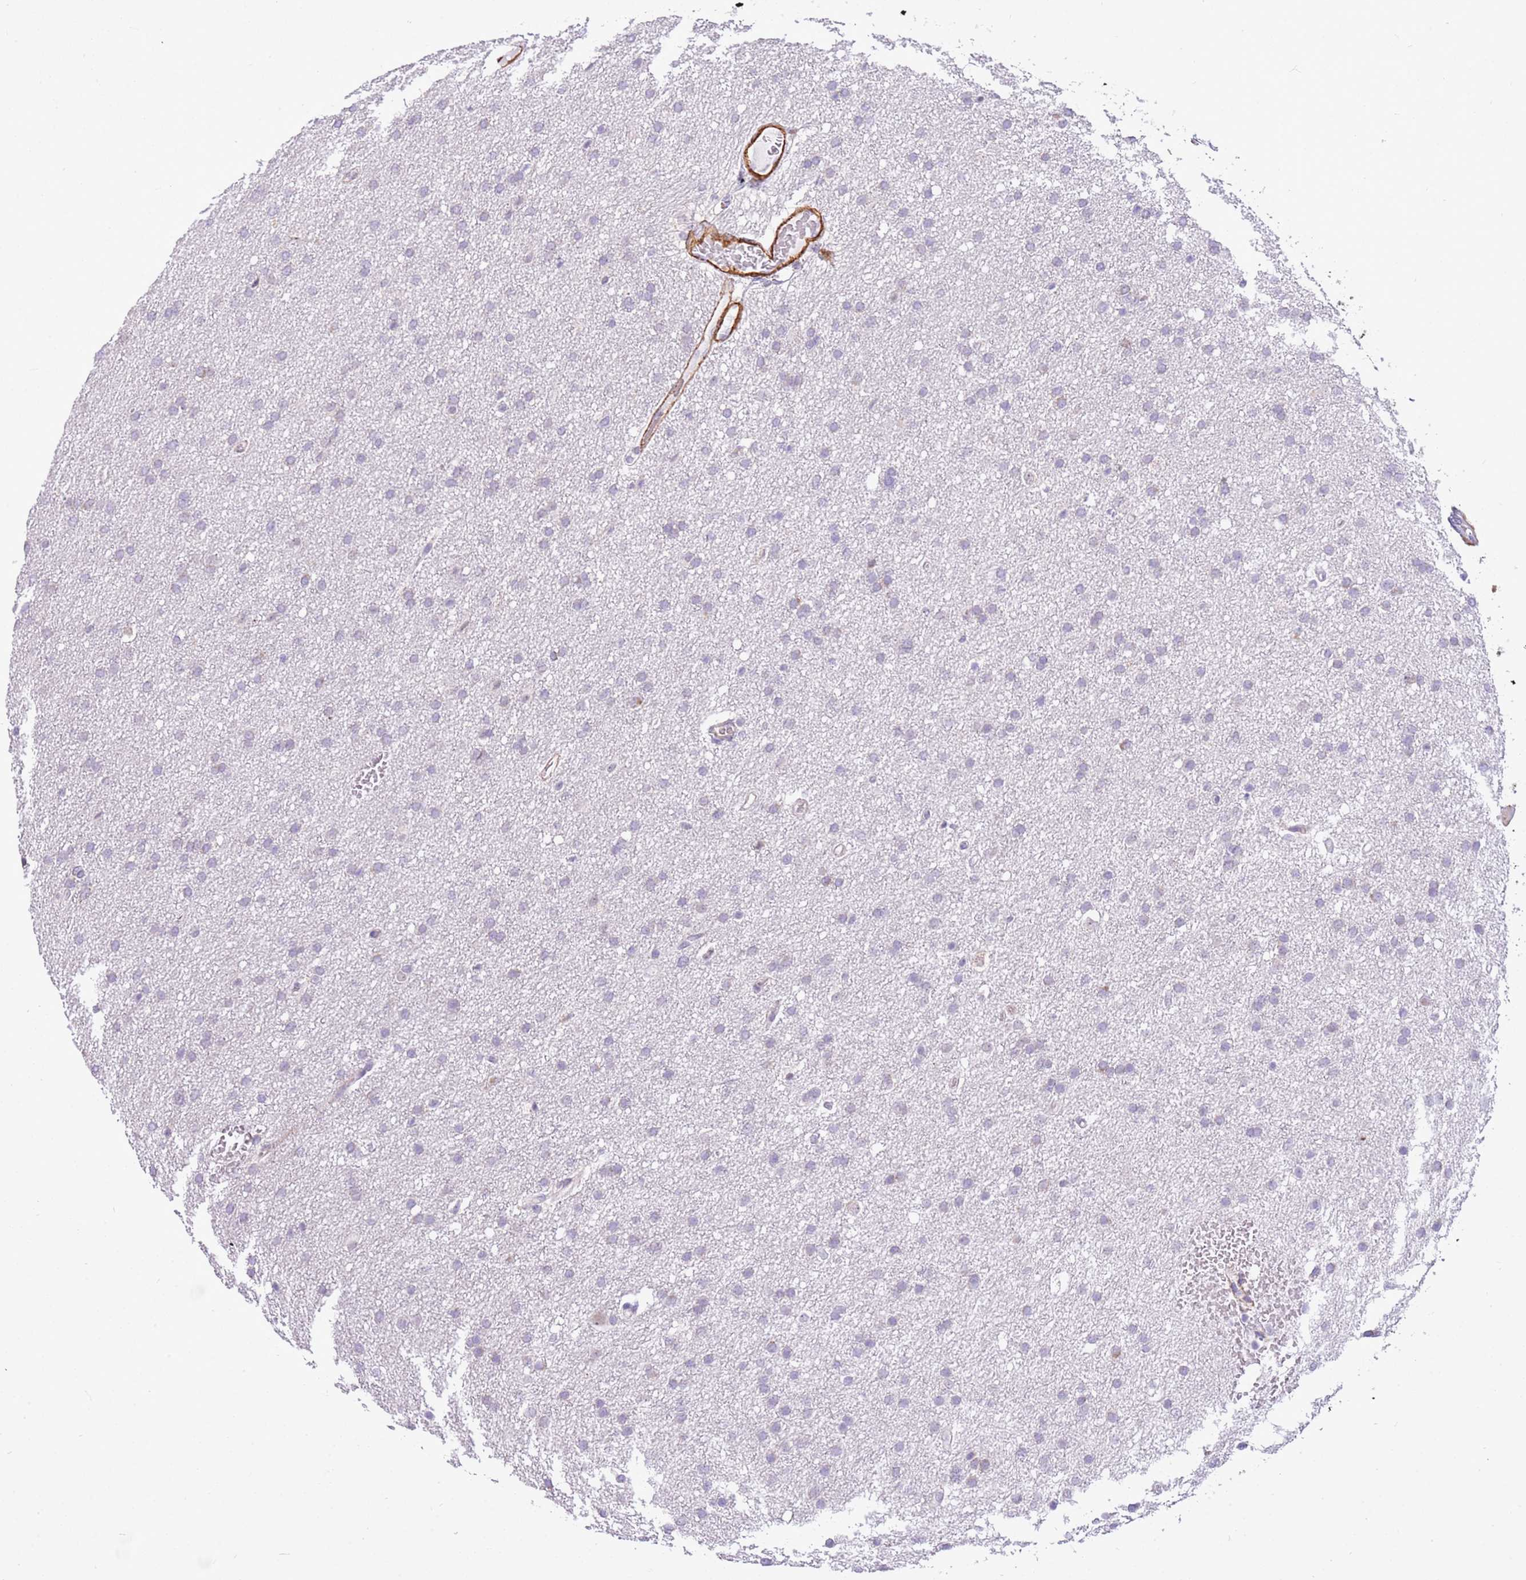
{"staining": {"intensity": "negative", "quantity": "none", "location": "none"}, "tissue": "glioma", "cell_type": "Tumor cells", "image_type": "cancer", "snomed": [{"axis": "morphology", "description": "Glioma, malignant, High grade"}, {"axis": "topography", "description": "Cerebral cortex"}], "caption": "Image shows no significant protein staining in tumor cells of glioma.", "gene": "SMIM4", "patient": {"sex": "female", "age": 36}}